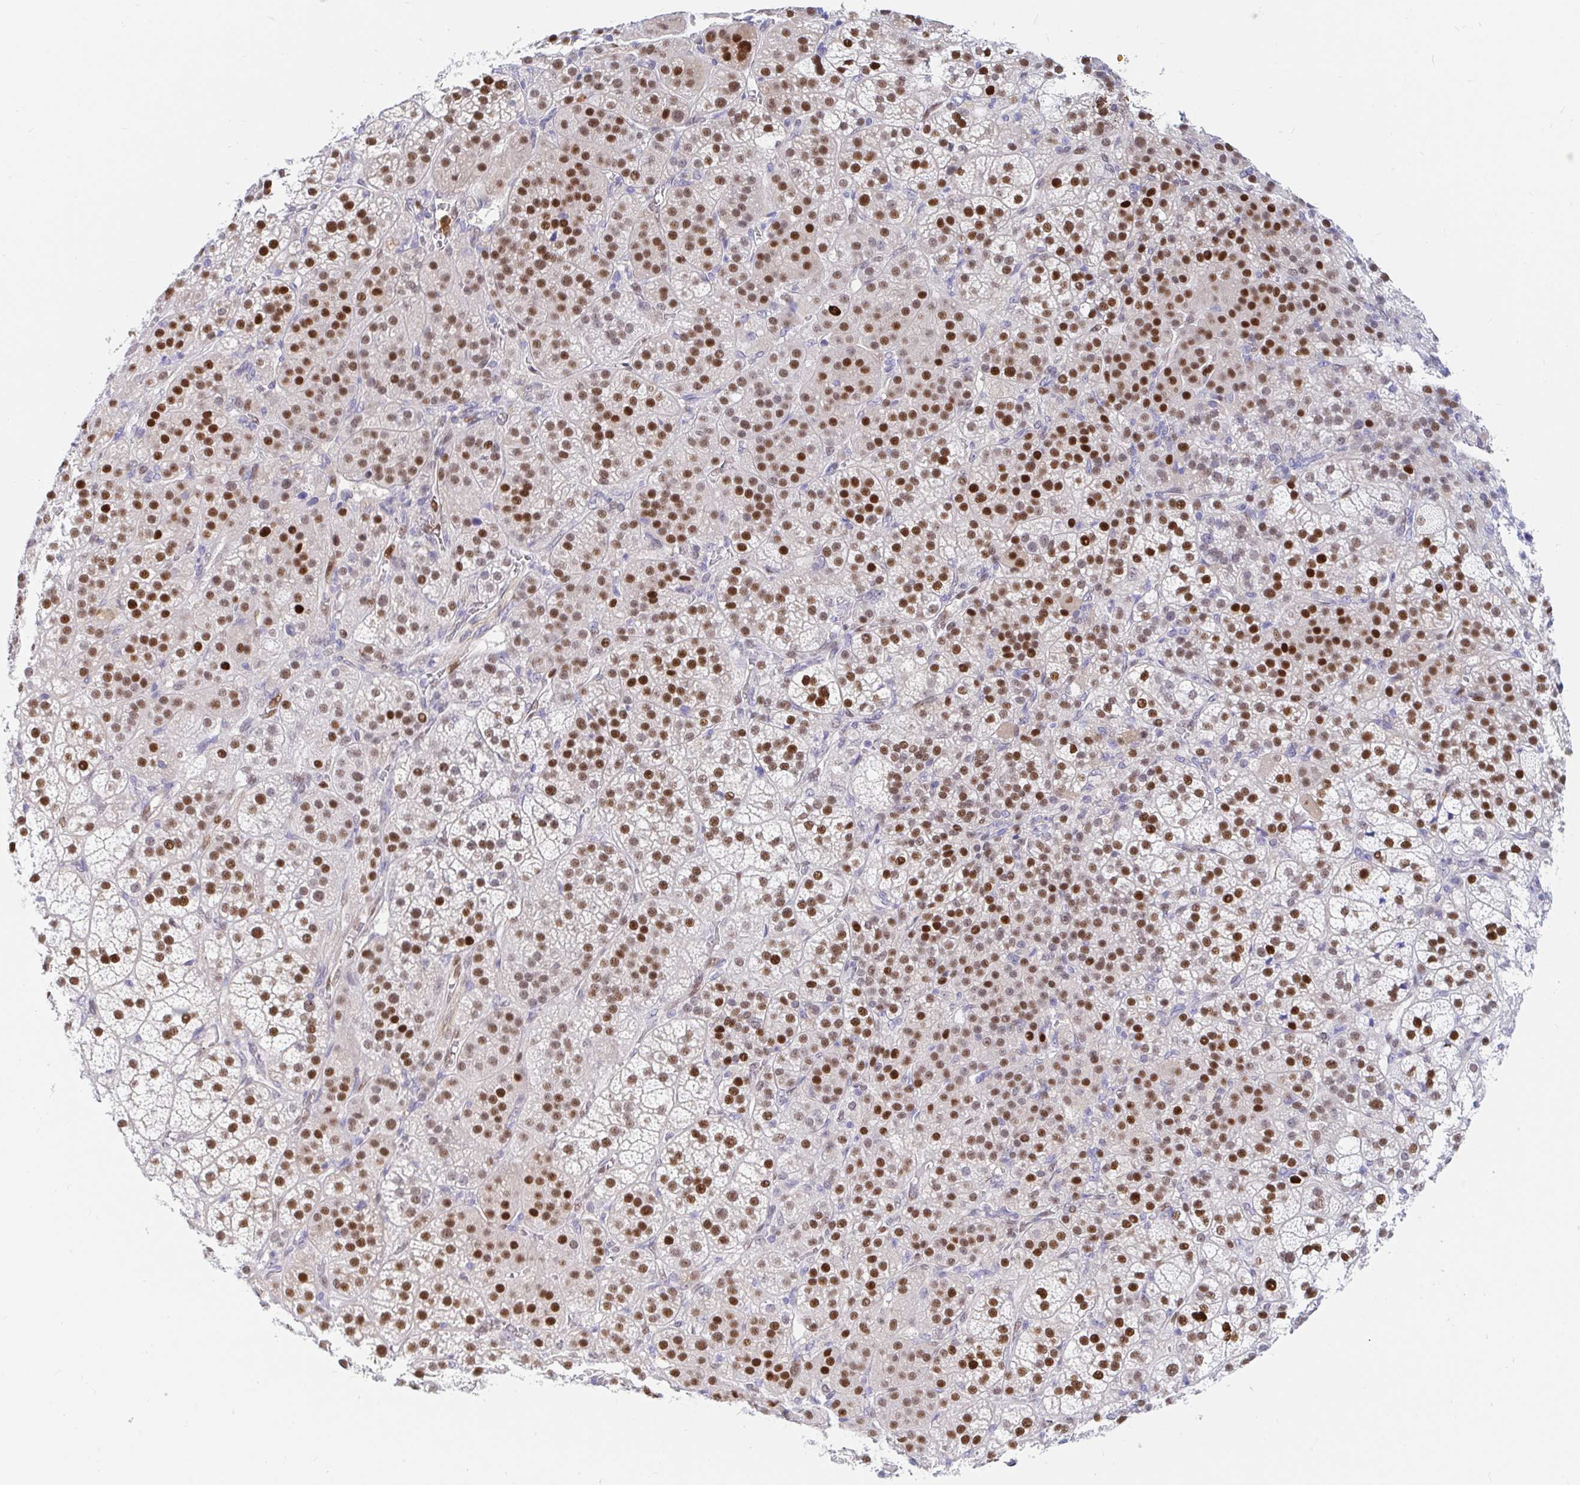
{"staining": {"intensity": "strong", "quantity": "25%-75%", "location": "nuclear"}, "tissue": "adrenal gland", "cell_type": "Glandular cells", "image_type": "normal", "snomed": [{"axis": "morphology", "description": "Normal tissue, NOS"}, {"axis": "topography", "description": "Adrenal gland"}], "caption": "Strong nuclear protein staining is identified in approximately 25%-75% of glandular cells in adrenal gland.", "gene": "HINFP", "patient": {"sex": "female", "age": 60}}